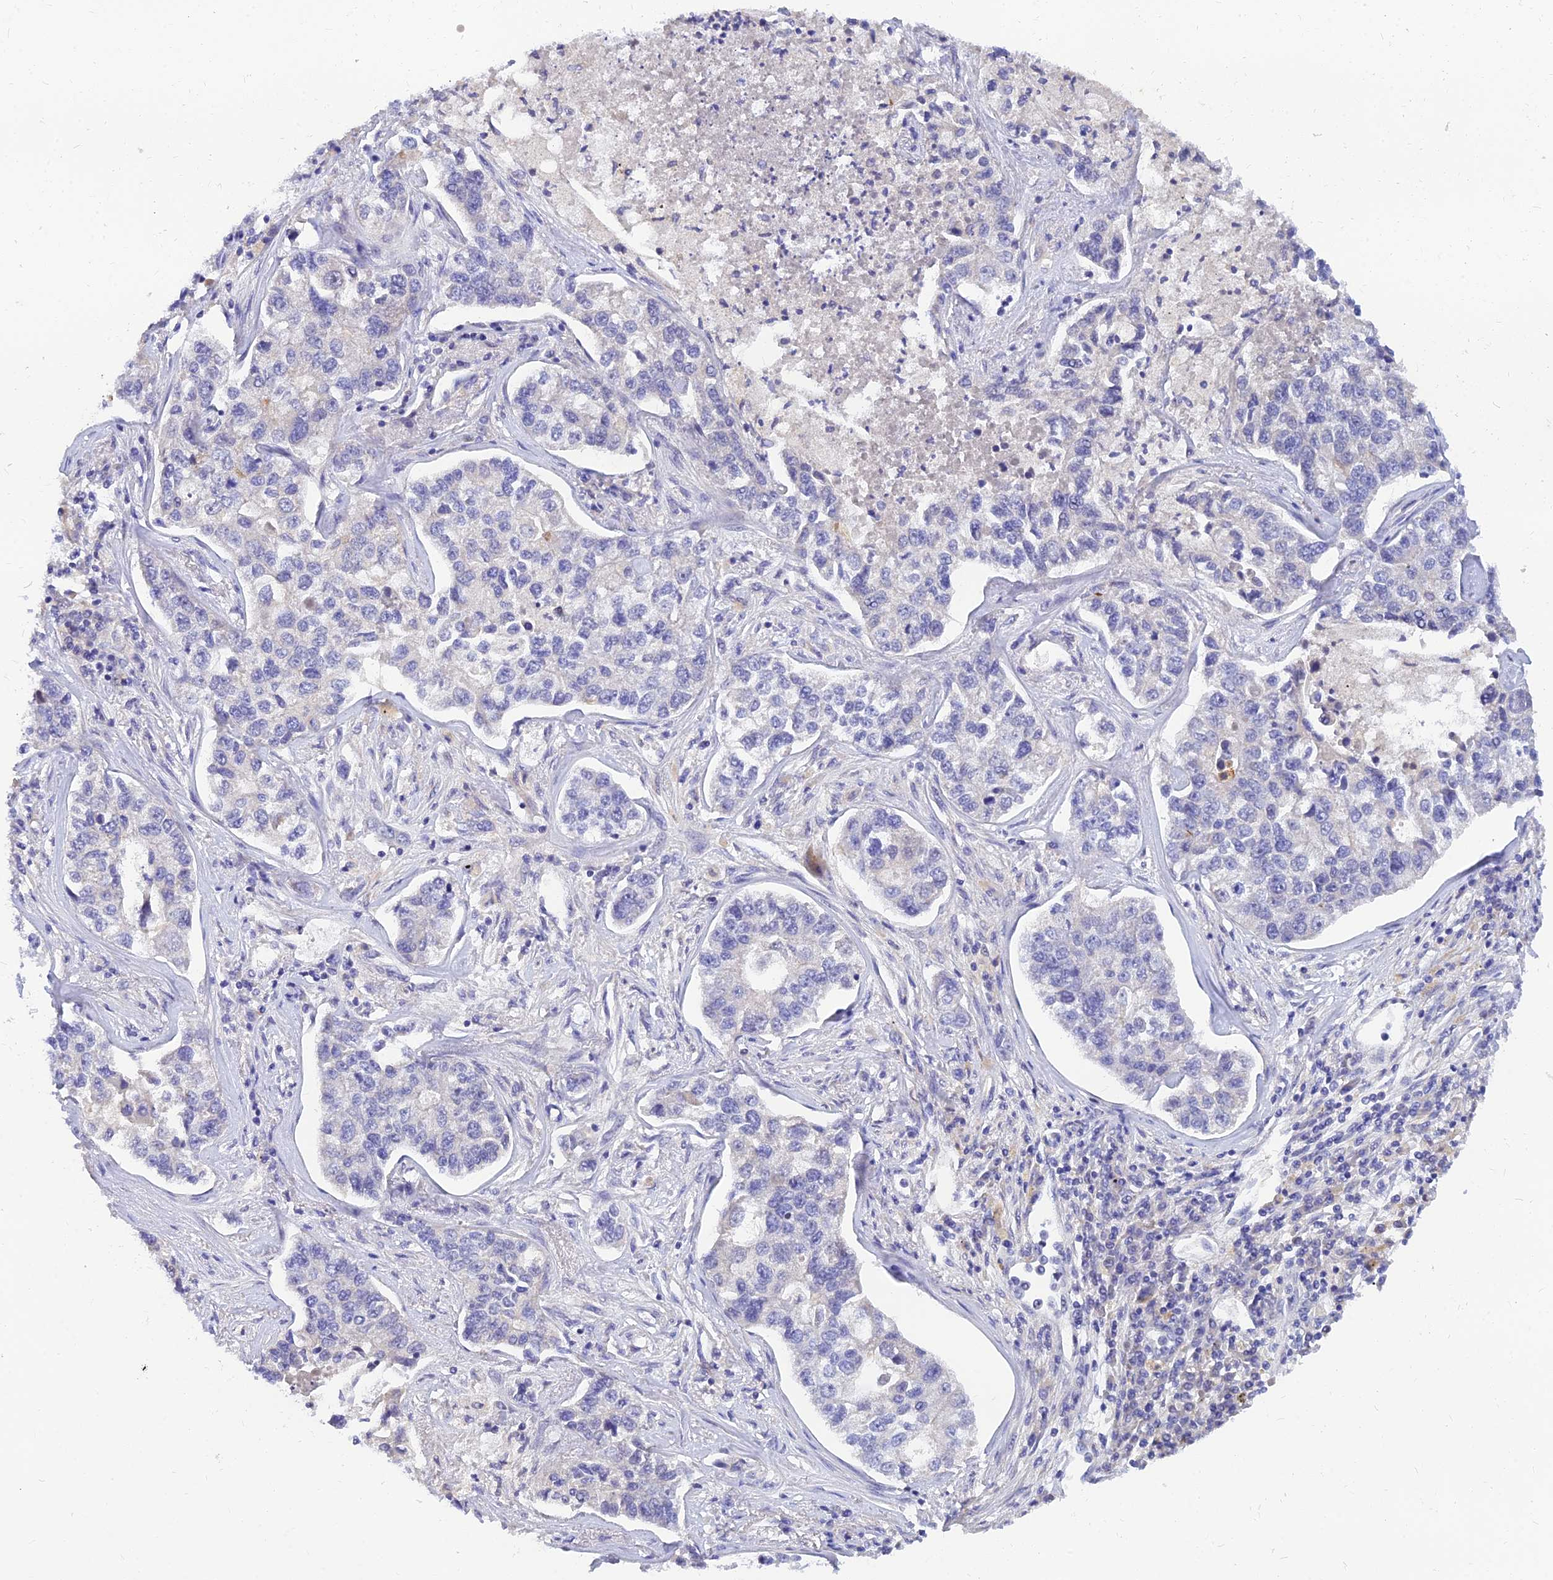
{"staining": {"intensity": "negative", "quantity": "none", "location": "none"}, "tissue": "lung cancer", "cell_type": "Tumor cells", "image_type": "cancer", "snomed": [{"axis": "morphology", "description": "Adenocarcinoma, NOS"}, {"axis": "topography", "description": "Lung"}], "caption": "IHC photomicrograph of neoplastic tissue: lung adenocarcinoma stained with DAB (3,3'-diaminobenzidine) shows no significant protein staining in tumor cells.", "gene": "TMEM161B", "patient": {"sex": "male", "age": 49}}